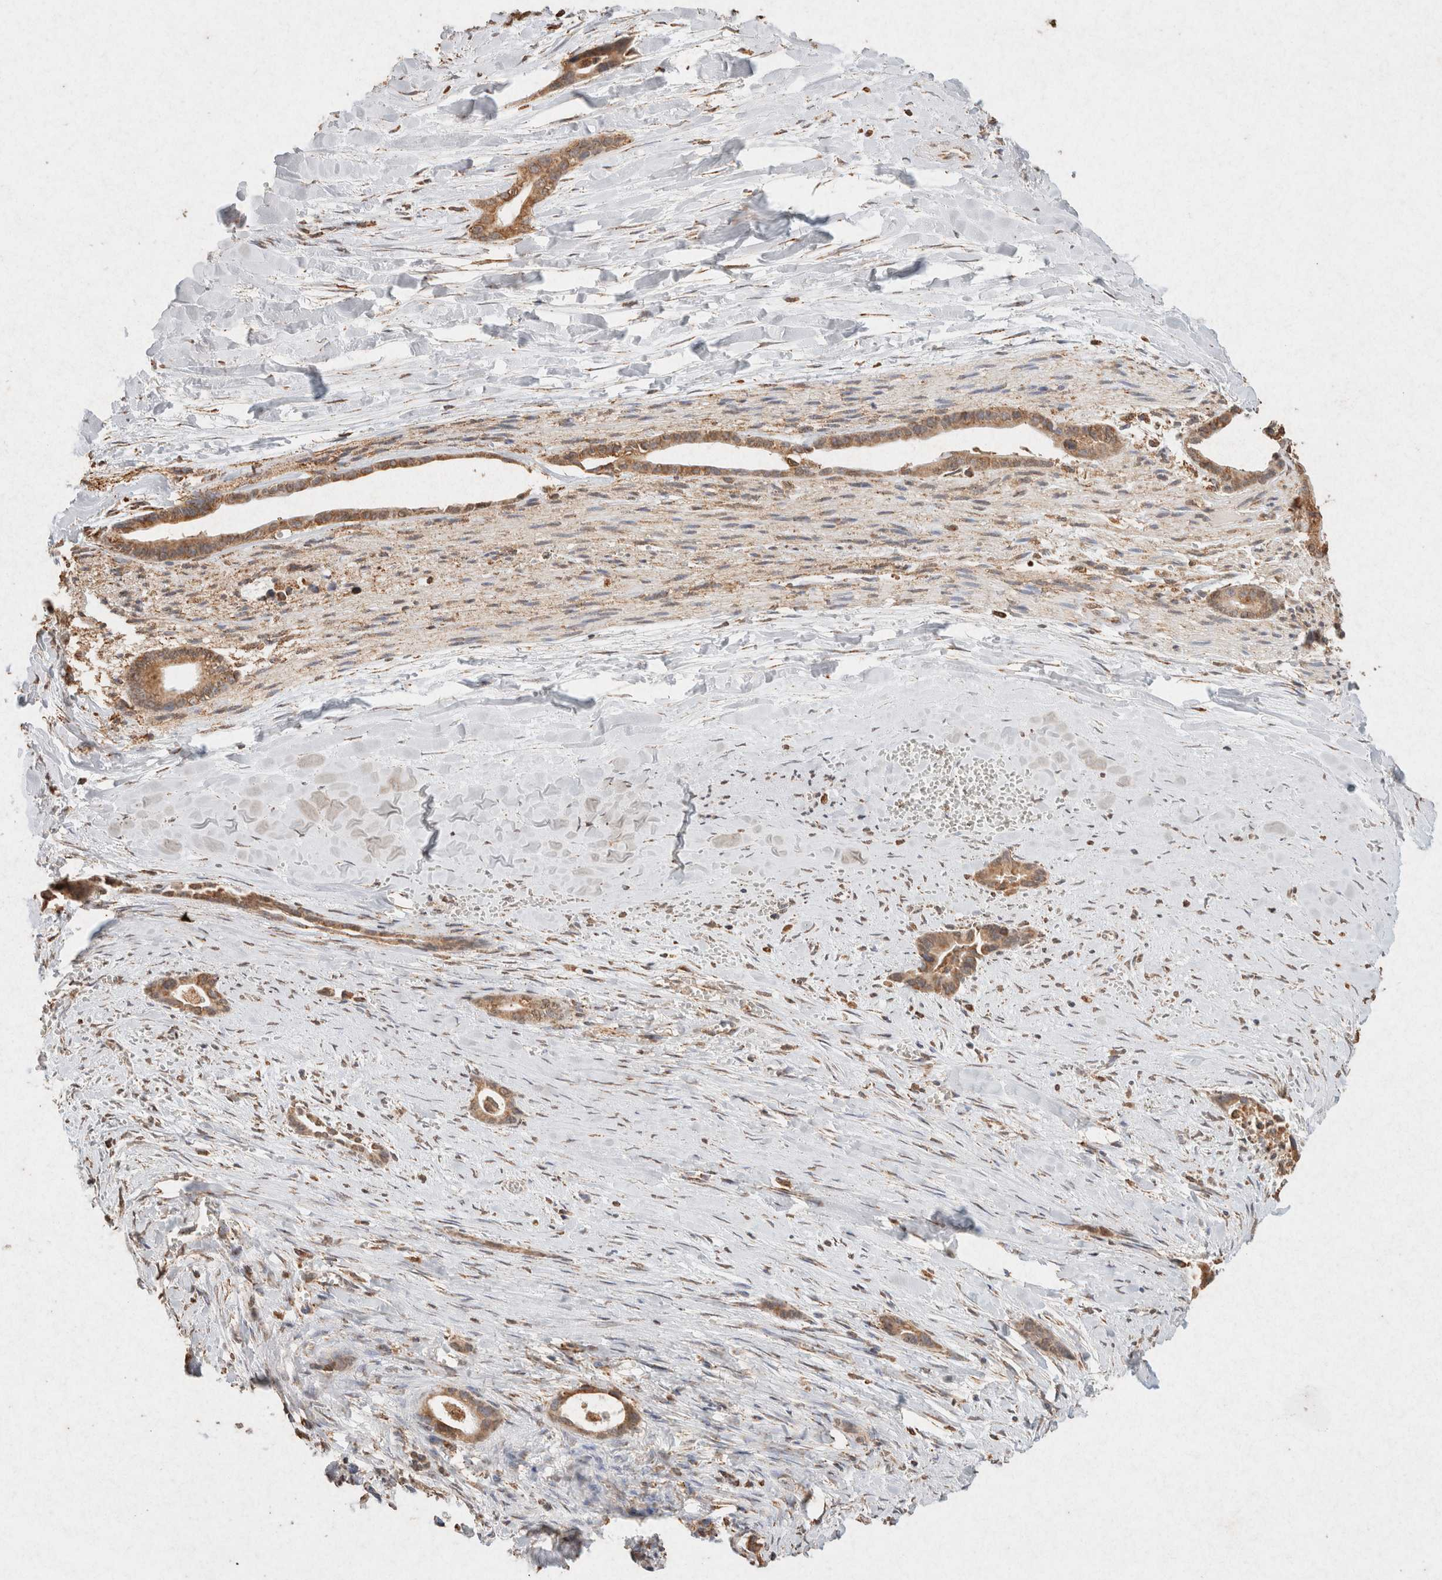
{"staining": {"intensity": "moderate", "quantity": ">75%", "location": "cytoplasmic/membranous"}, "tissue": "liver cancer", "cell_type": "Tumor cells", "image_type": "cancer", "snomed": [{"axis": "morphology", "description": "Cholangiocarcinoma"}, {"axis": "topography", "description": "Liver"}], "caption": "Immunohistochemistry (DAB (3,3'-diaminobenzidine)) staining of liver cholangiocarcinoma shows moderate cytoplasmic/membranous protein positivity in about >75% of tumor cells.", "gene": "SDC2", "patient": {"sex": "female", "age": 55}}